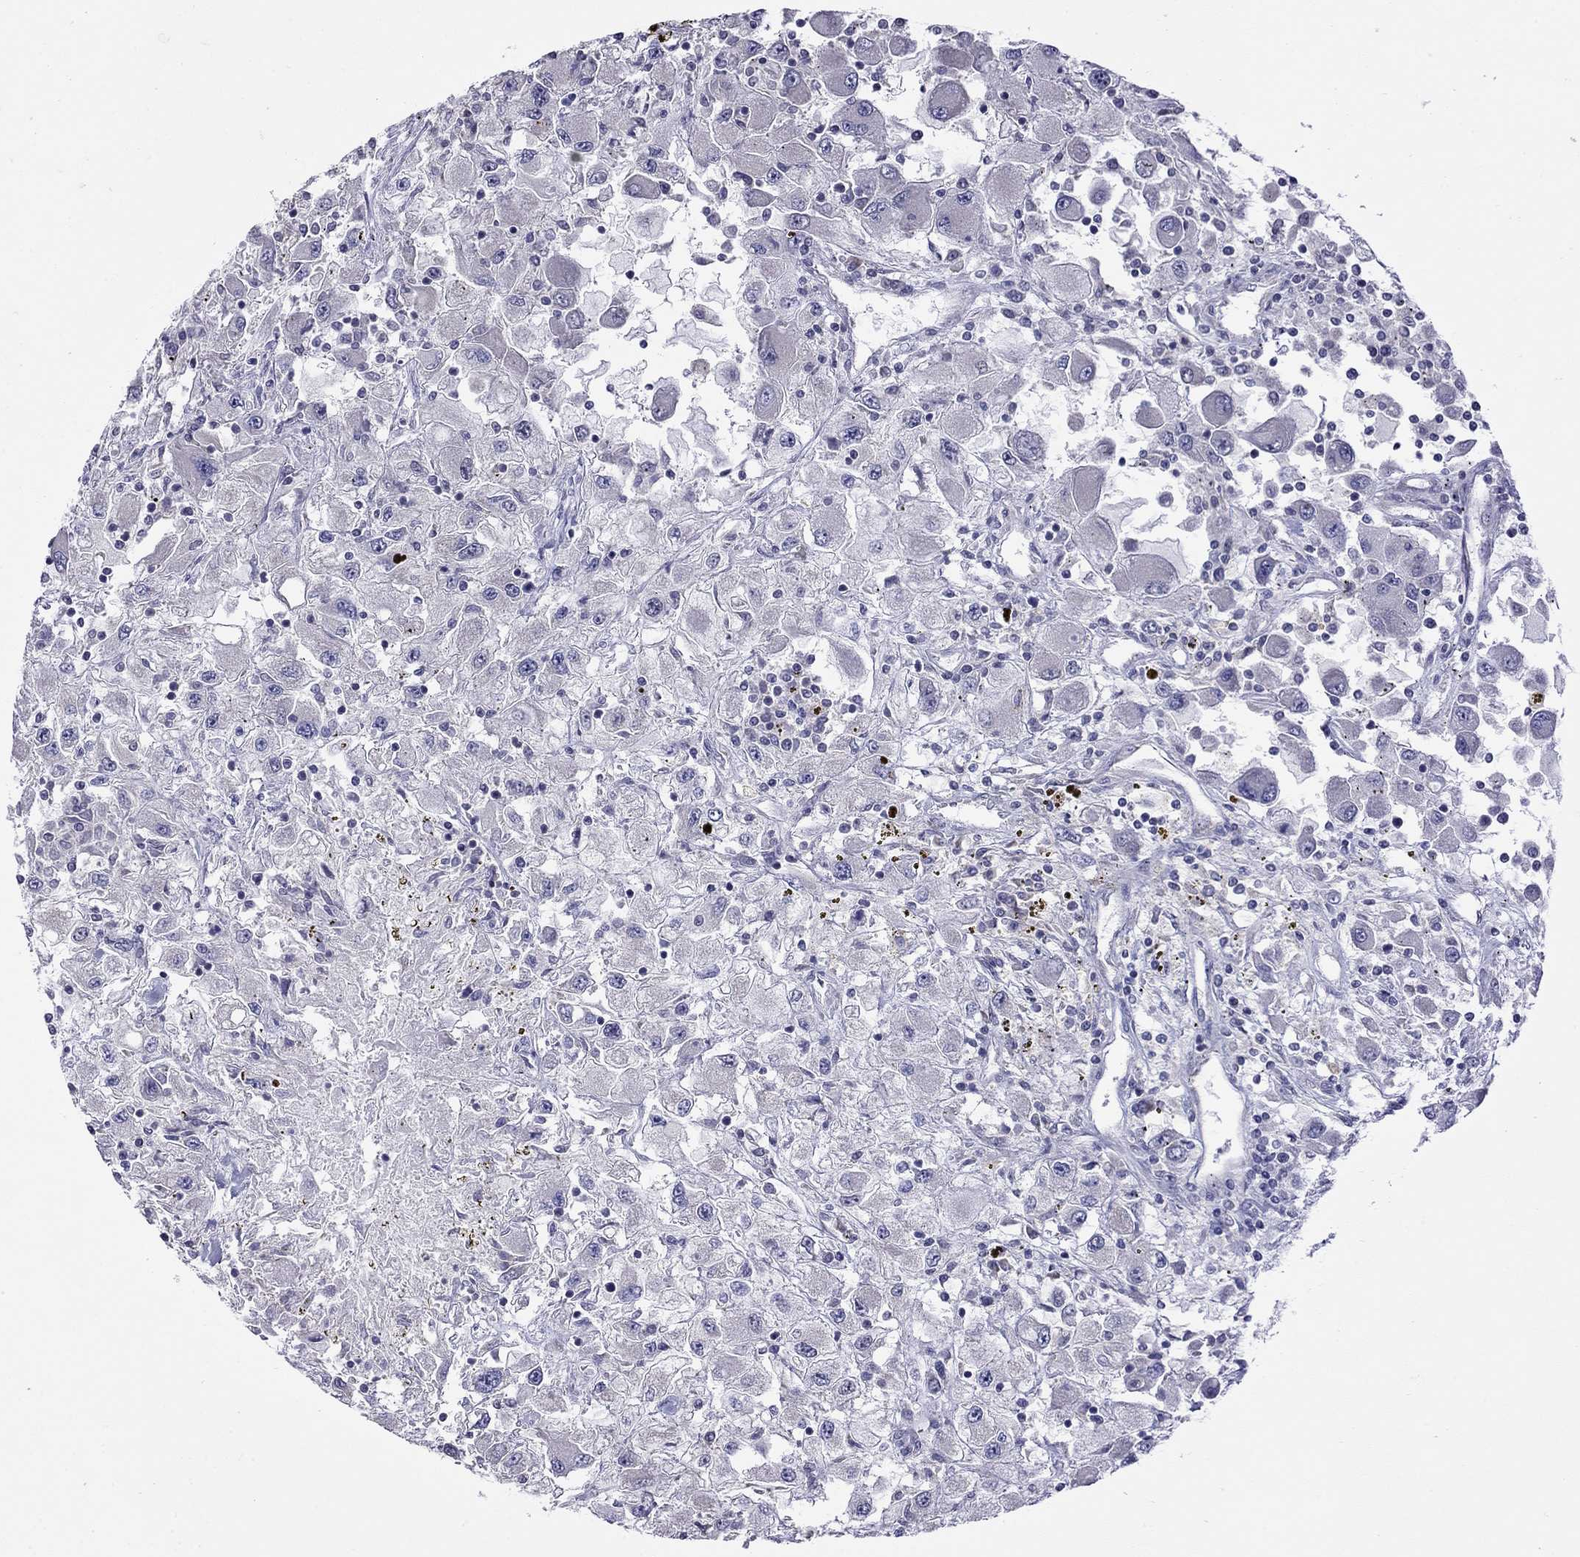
{"staining": {"intensity": "negative", "quantity": "none", "location": "none"}, "tissue": "renal cancer", "cell_type": "Tumor cells", "image_type": "cancer", "snomed": [{"axis": "morphology", "description": "Adenocarcinoma, NOS"}, {"axis": "topography", "description": "Kidney"}], "caption": "DAB immunohistochemical staining of renal cancer reveals no significant expression in tumor cells.", "gene": "HES5", "patient": {"sex": "female", "age": 67}}